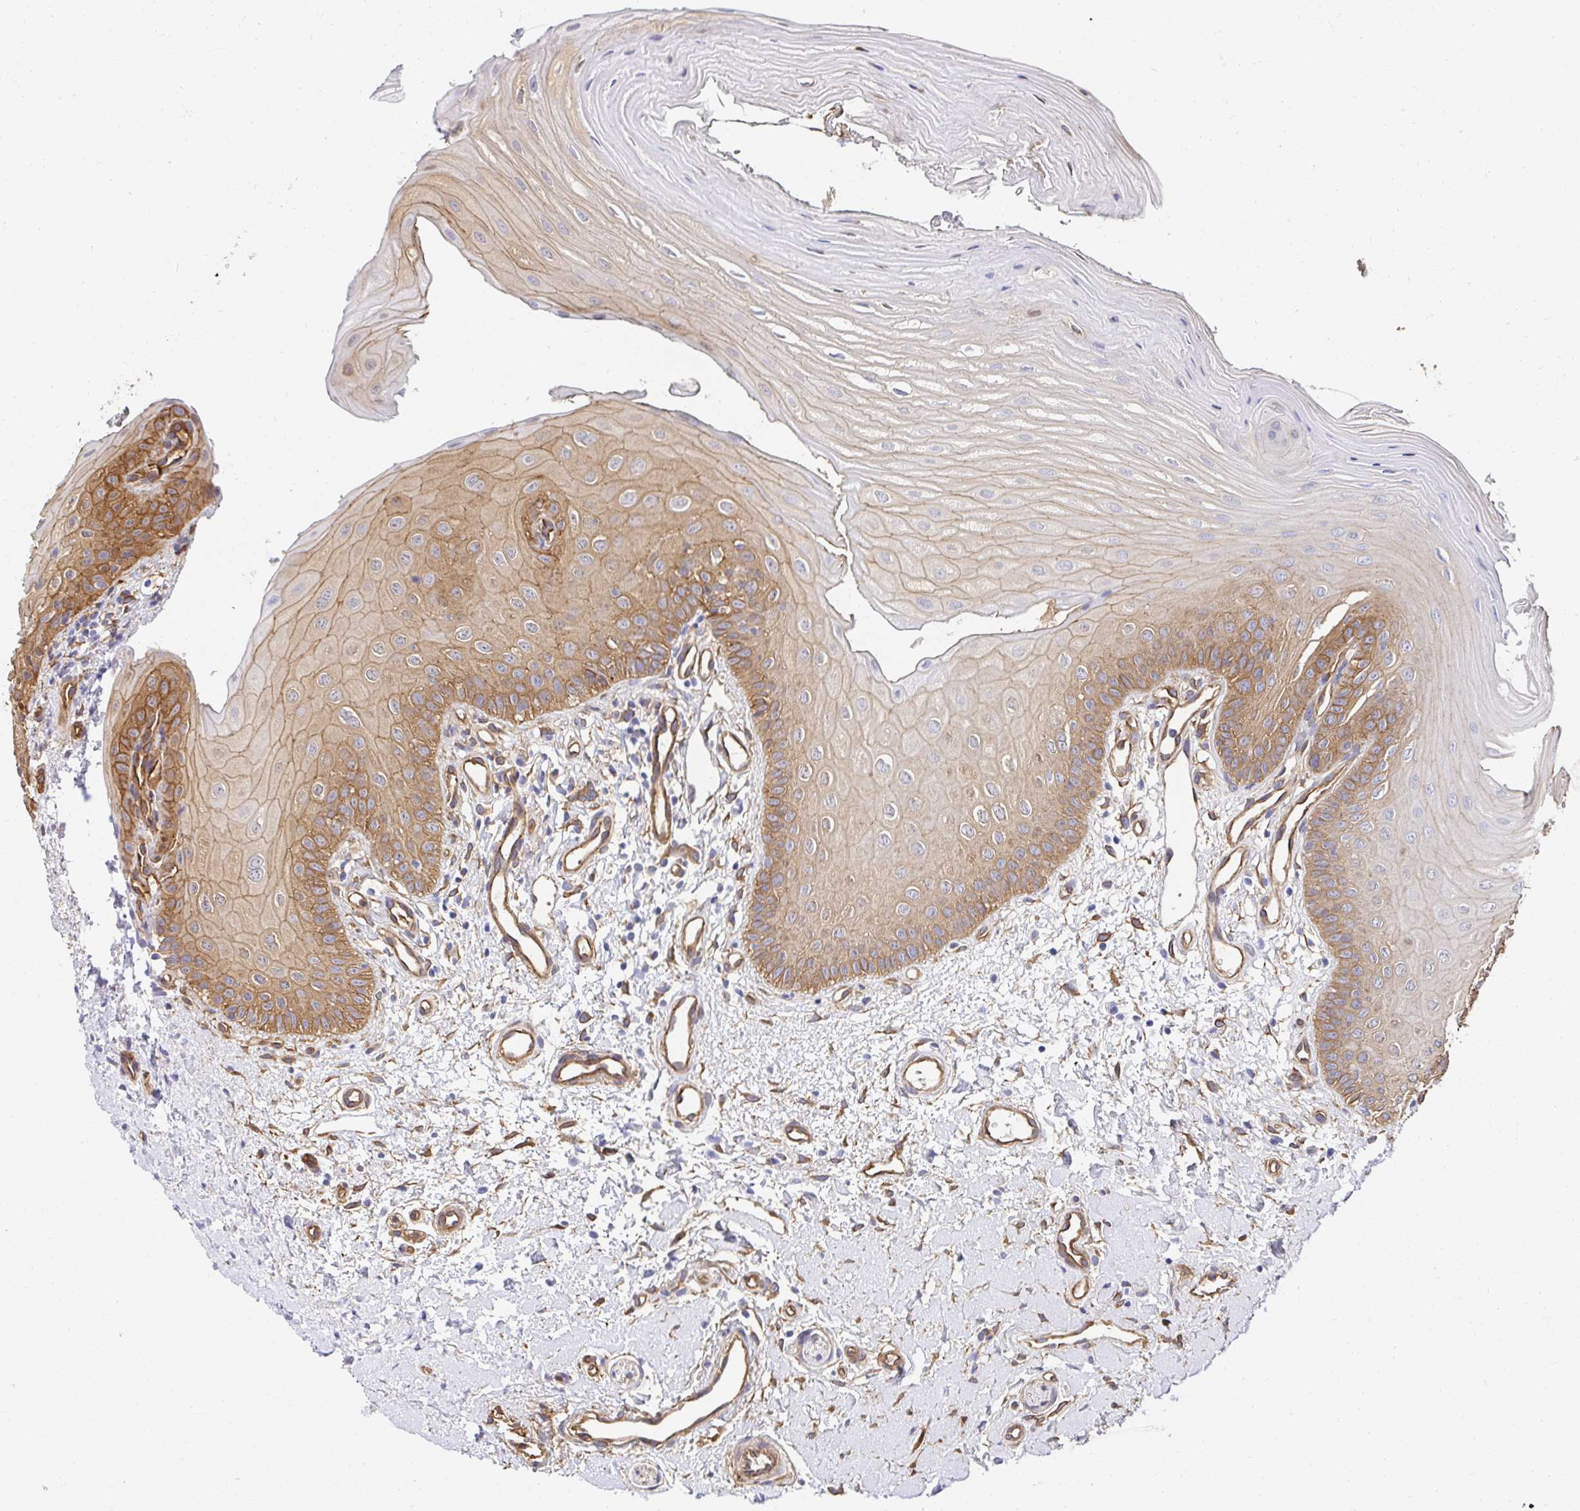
{"staining": {"intensity": "moderate", "quantity": ">75%", "location": "cytoplasmic/membranous"}, "tissue": "oral mucosa", "cell_type": "Squamous epithelial cells", "image_type": "normal", "snomed": [{"axis": "morphology", "description": "Normal tissue, NOS"}, {"axis": "topography", "description": "Oral tissue"}], "caption": "This image exhibits immunohistochemistry (IHC) staining of benign human oral mucosa, with medium moderate cytoplasmic/membranous positivity in about >75% of squamous epithelial cells.", "gene": "CTTN", "patient": {"sex": "female", "age": 73}}